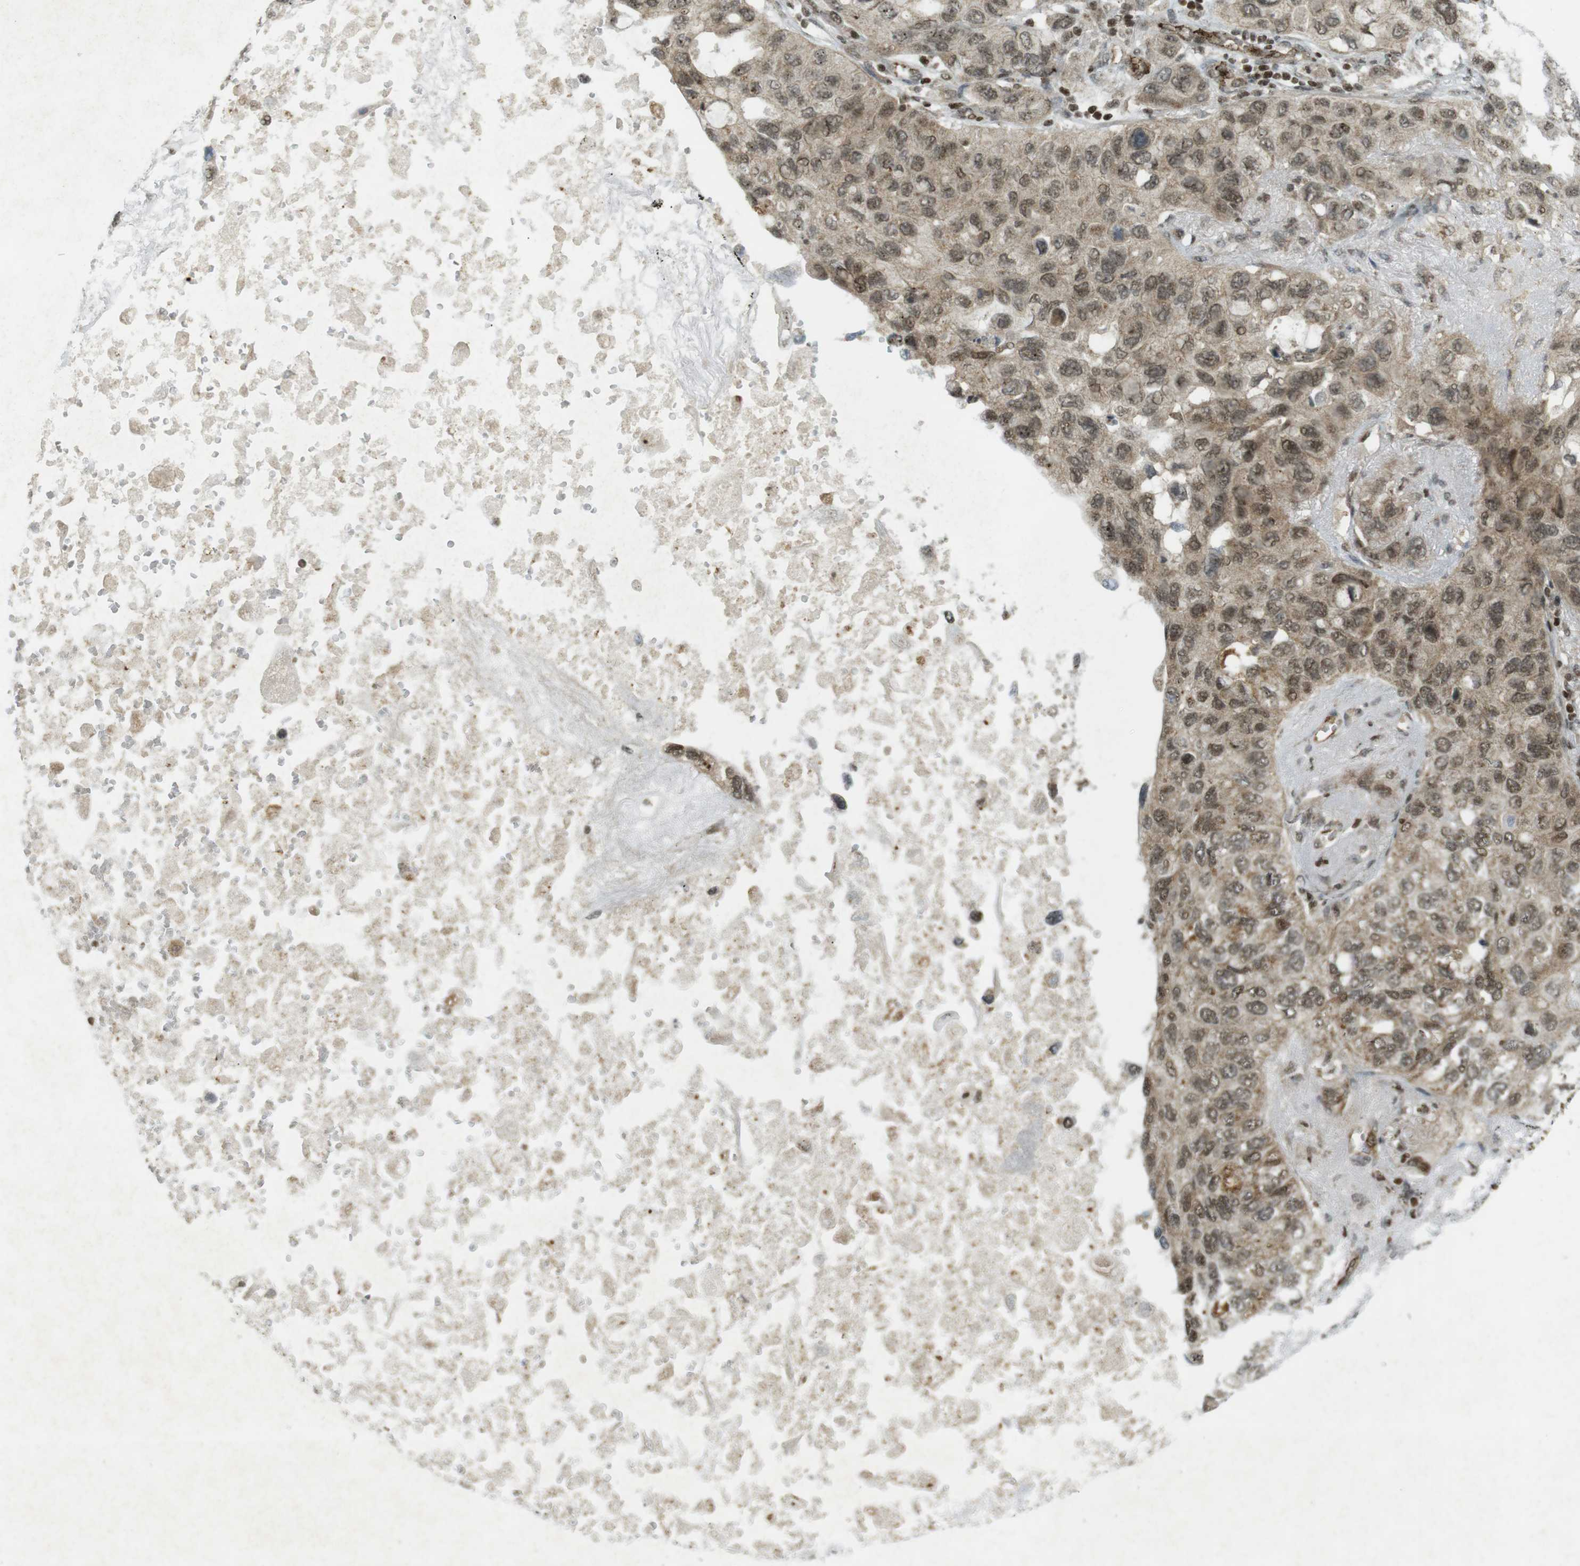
{"staining": {"intensity": "weak", "quantity": ">75%", "location": "cytoplasmic/membranous,nuclear"}, "tissue": "lung cancer", "cell_type": "Tumor cells", "image_type": "cancer", "snomed": [{"axis": "morphology", "description": "Squamous cell carcinoma, NOS"}, {"axis": "topography", "description": "Lung"}], "caption": "Immunohistochemistry staining of lung squamous cell carcinoma, which reveals low levels of weak cytoplasmic/membranous and nuclear staining in approximately >75% of tumor cells indicating weak cytoplasmic/membranous and nuclear protein staining. The staining was performed using DAB (3,3'-diaminobenzidine) (brown) for protein detection and nuclei were counterstained in hematoxylin (blue).", "gene": "PPP1R13B", "patient": {"sex": "female", "age": 73}}